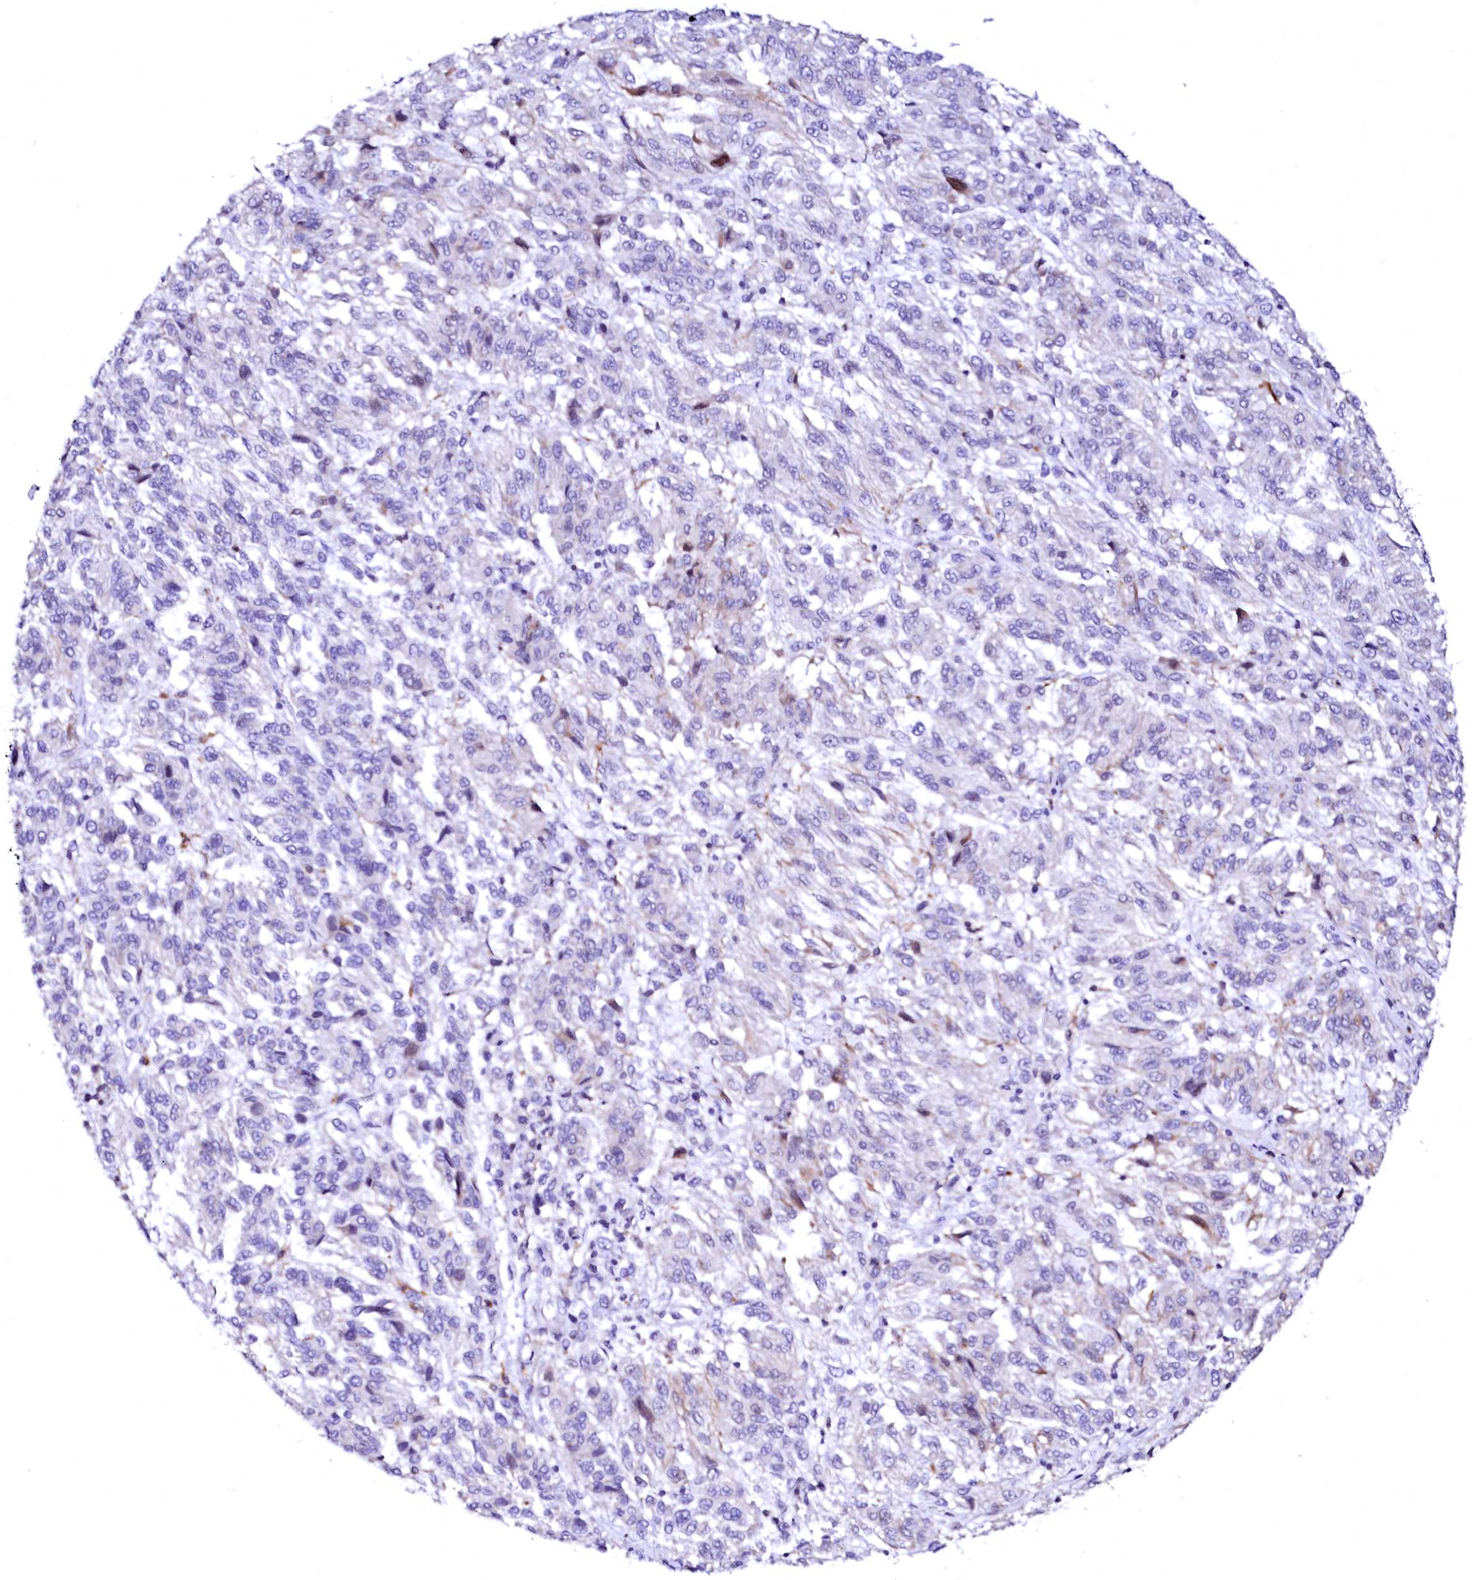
{"staining": {"intensity": "negative", "quantity": "none", "location": "none"}, "tissue": "melanoma", "cell_type": "Tumor cells", "image_type": "cancer", "snomed": [{"axis": "morphology", "description": "Malignant melanoma, Metastatic site"}, {"axis": "topography", "description": "Lung"}], "caption": "This is a micrograph of IHC staining of malignant melanoma (metastatic site), which shows no positivity in tumor cells.", "gene": "NALF1", "patient": {"sex": "male", "age": 64}}